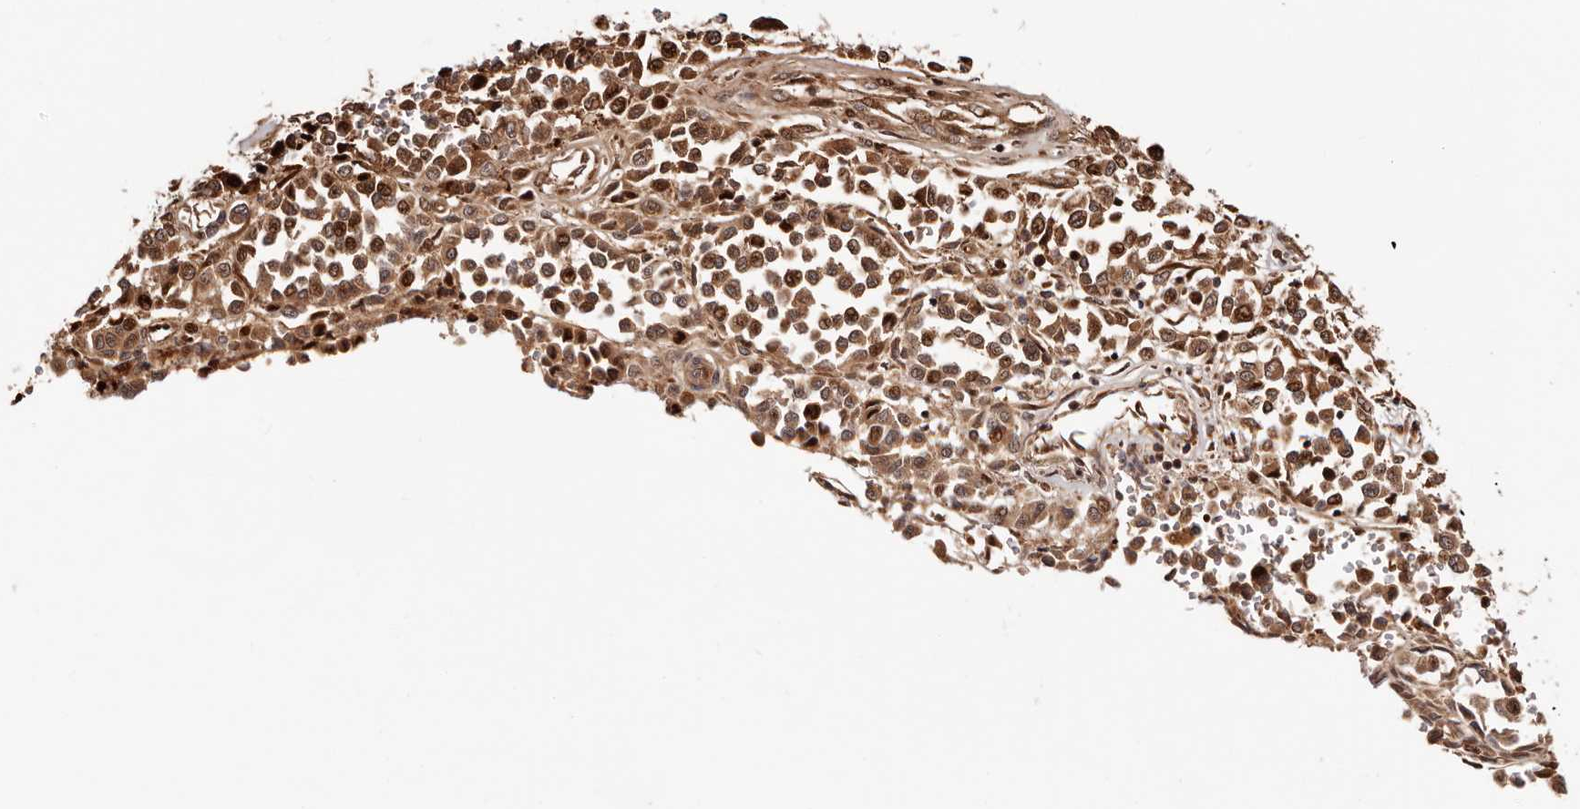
{"staining": {"intensity": "moderate", "quantity": ">75%", "location": "cytoplasmic/membranous,nuclear"}, "tissue": "melanoma", "cell_type": "Tumor cells", "image_type": "cancer", "snomed": [{"axis": "morphology", "description": "Malignant melanoma, Metastatic site"}, {"axis": "topography", "description": "Pancreas"}], "caption": "Immunohistochemistry (IHC) (DAB) staining of melanoma shows moderate cytoplasmic/membranous and nuclear protein expression in approximately >75% of tumor cells.", "gene": "PTPN22", "patient": {"sex": "female", "age": 30}}